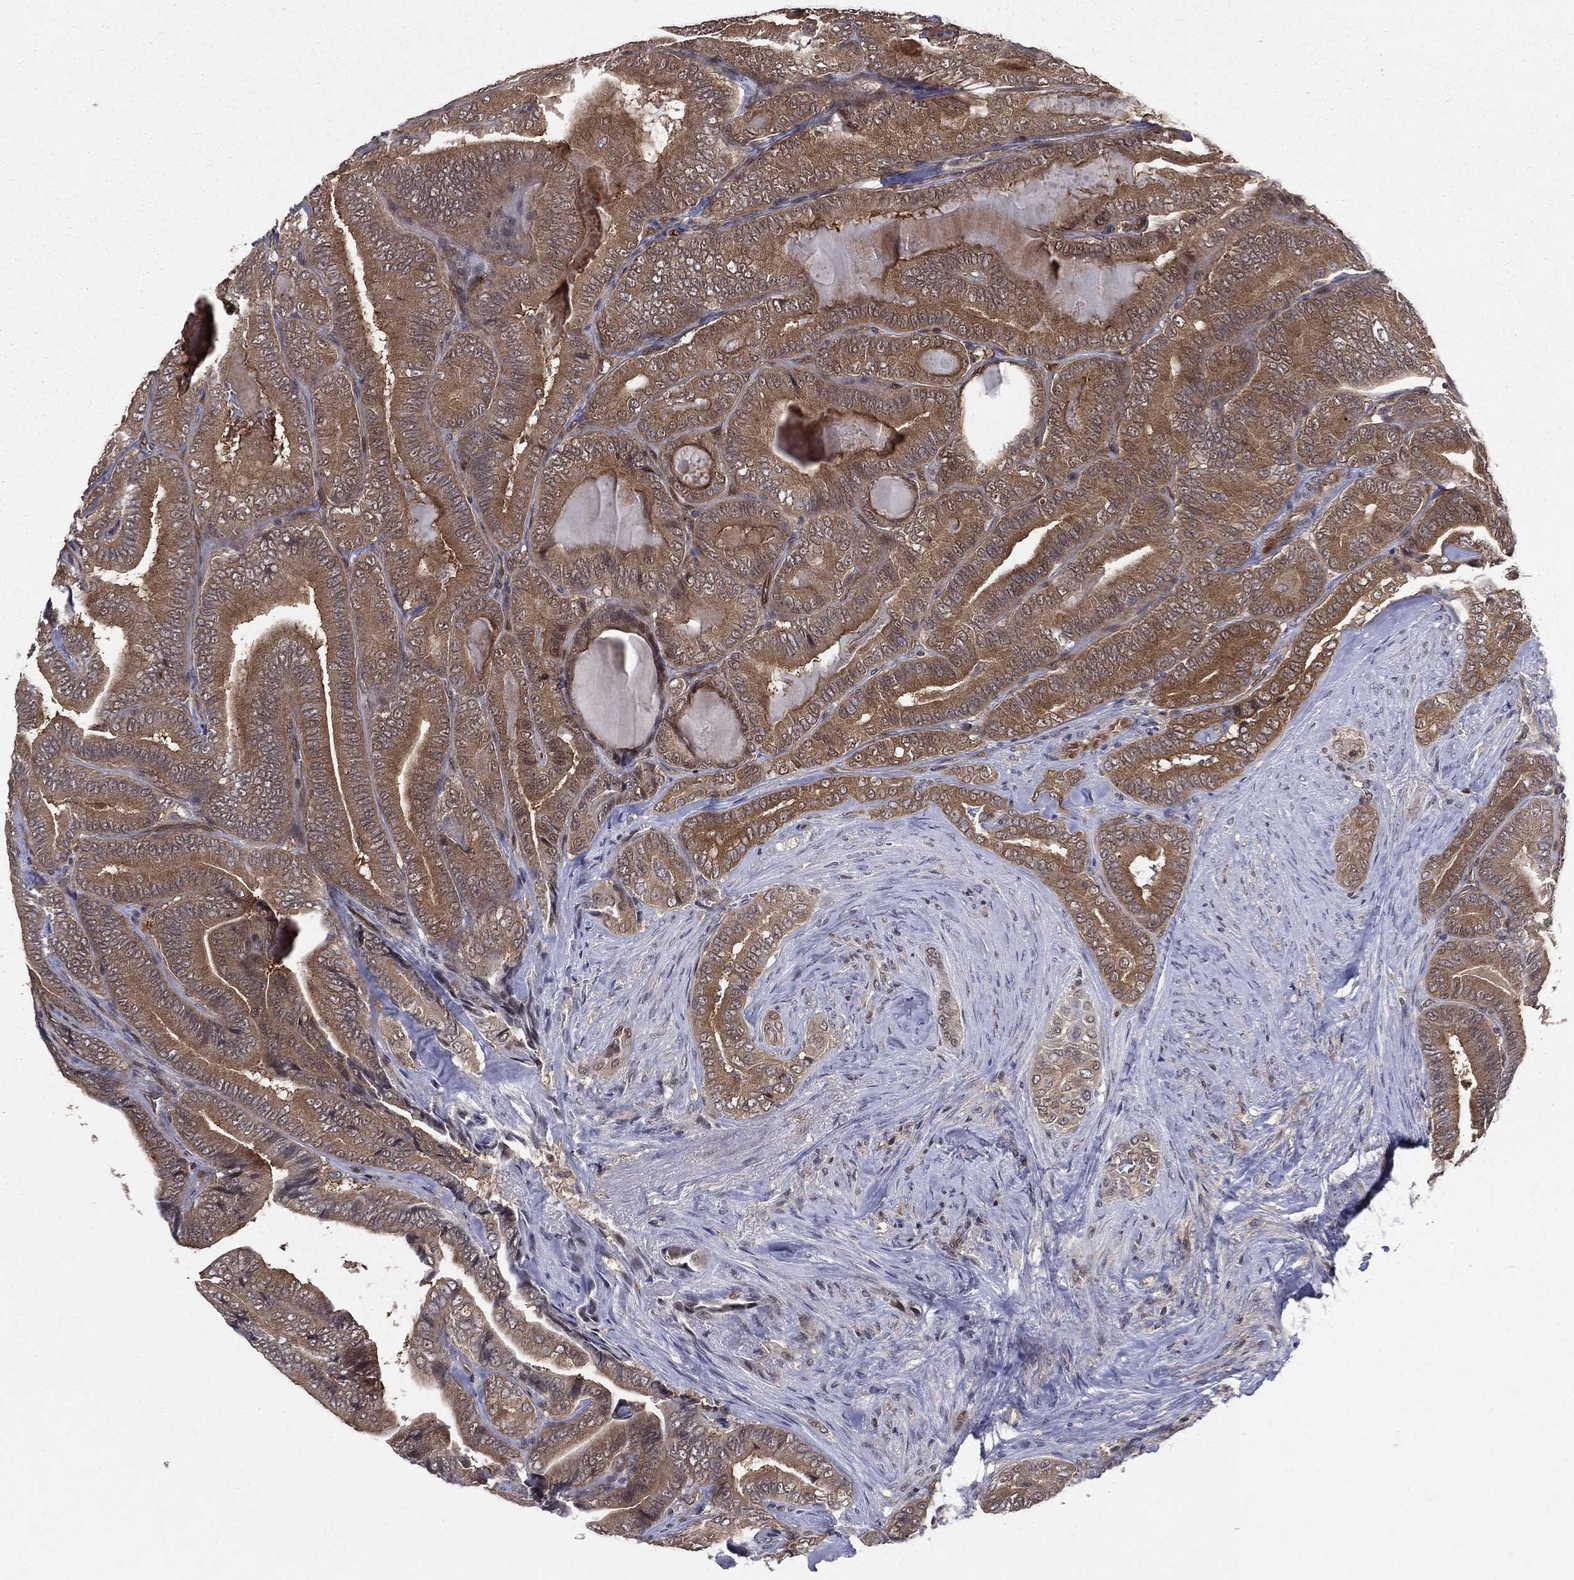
{"staining": {"intensity": "moderate", "quantity": ">75%", "location": "cytoplasmic/membranous"}, "tissue": "thyroid cancer", "cell_type": "Tumor cells", "image_type": "cancer", "snomed": [{"axis": "morphology", "description": "Papillary adenocarcinoma, NOS"}, {"axis": "topography", "description": "Thyroid gland"}], "caption": "The micrograph demonstrates immunohistochemical staining of thyroid papillary adenocarcinoma. There is moderate cytoplasmic/membranous staining is present in about >75% of tumor cells.", "gene": "GMPR2", "patient": {"sex": "male", "age": 61}}